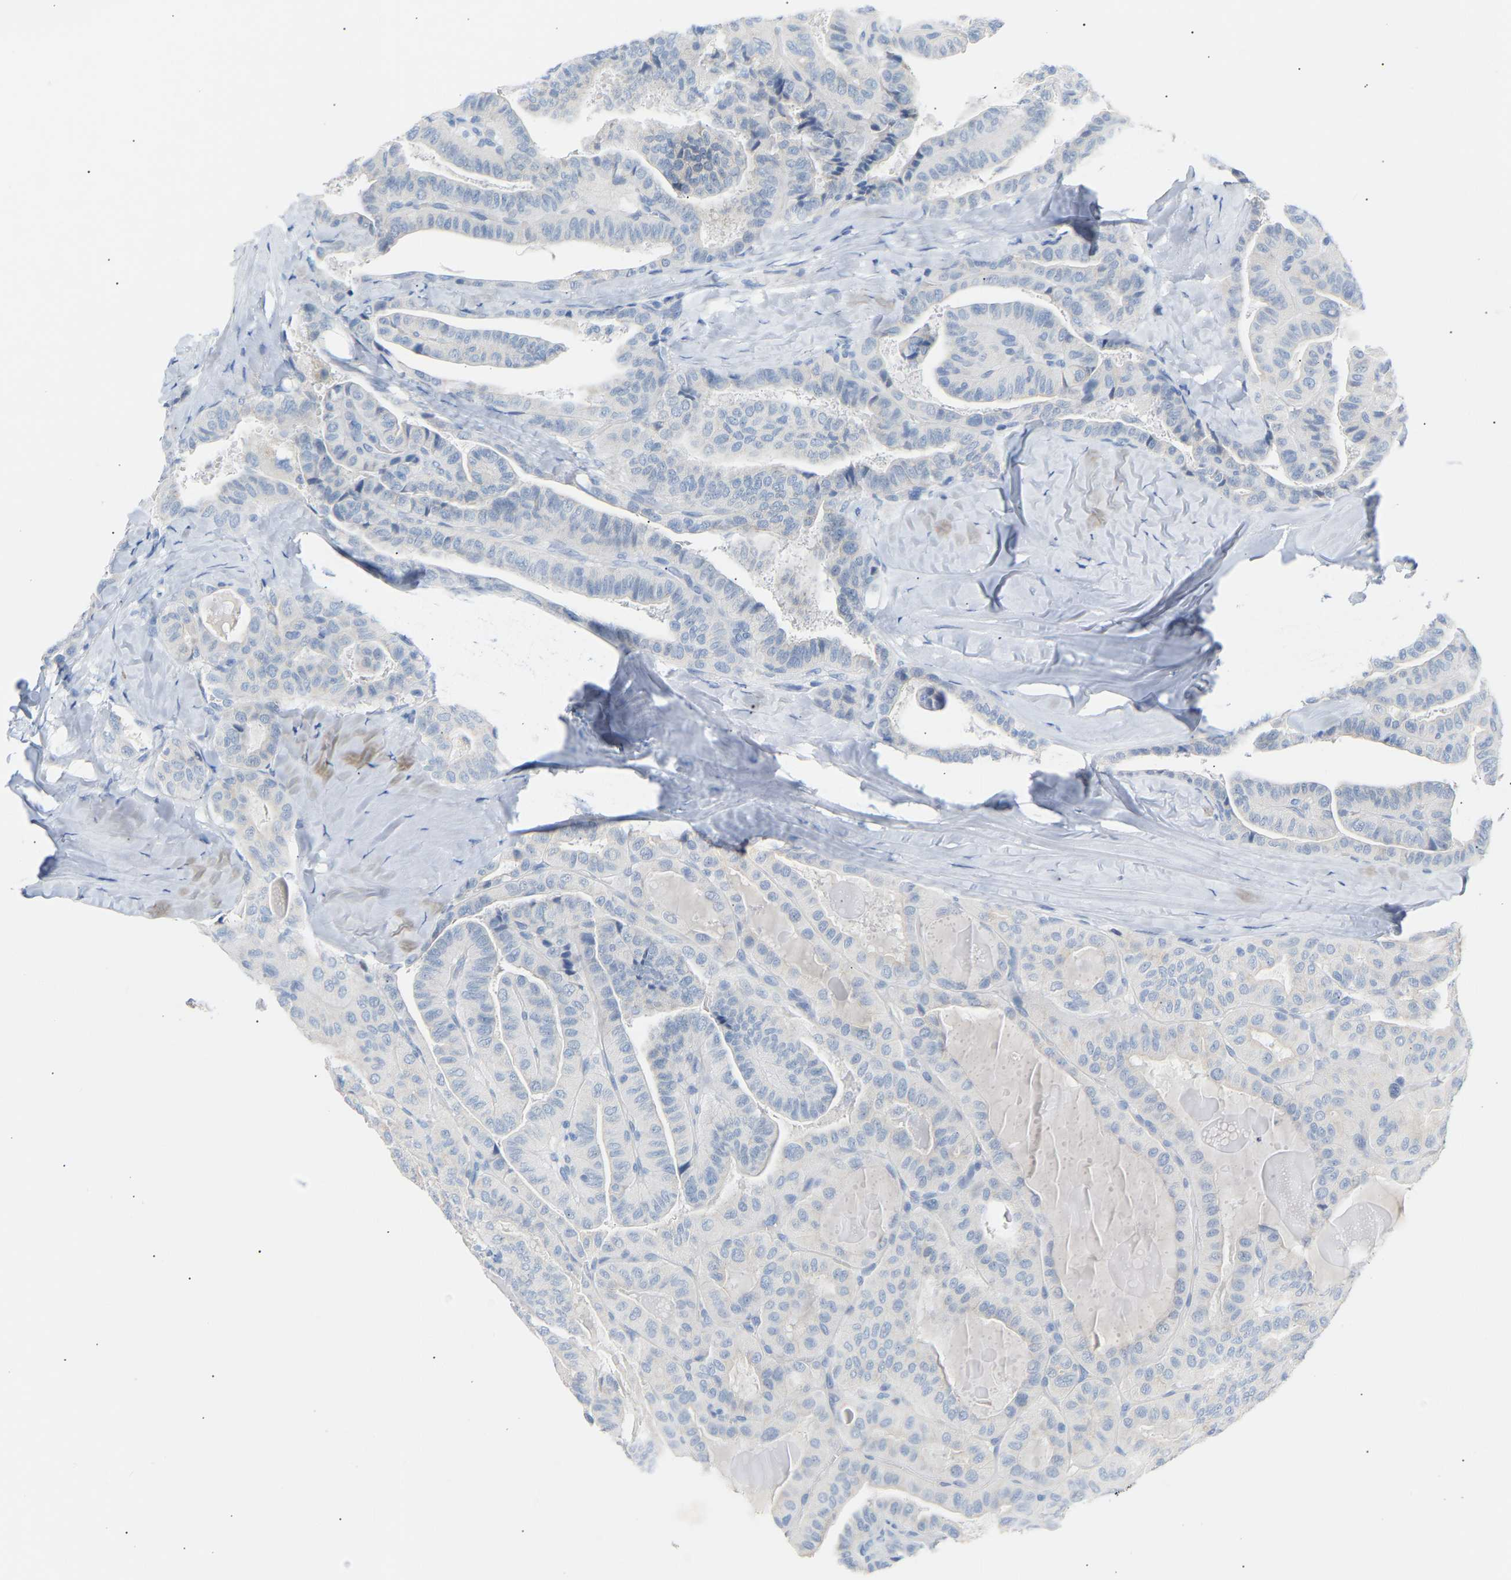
{"staining": {"intensity": "negative", "quantity": "none", "location": "none"}, "tissue": "thyroid cancer", "cell_type": "Tumor cells", "image_type": "cancer", "snomed": [{"axis": "morphology", "description": "Papillary adenocarcinoma, NOS"}, {"axis": "topography", "description": "Thyroid gland"}], "caption": "DAB immunohistochemical staining of human papillary adenocarcinoma (thyroid) reveals no significant expression in tumor cells.", "gene": "PEX1", "patient": {"sex": "male", "age": 77}}